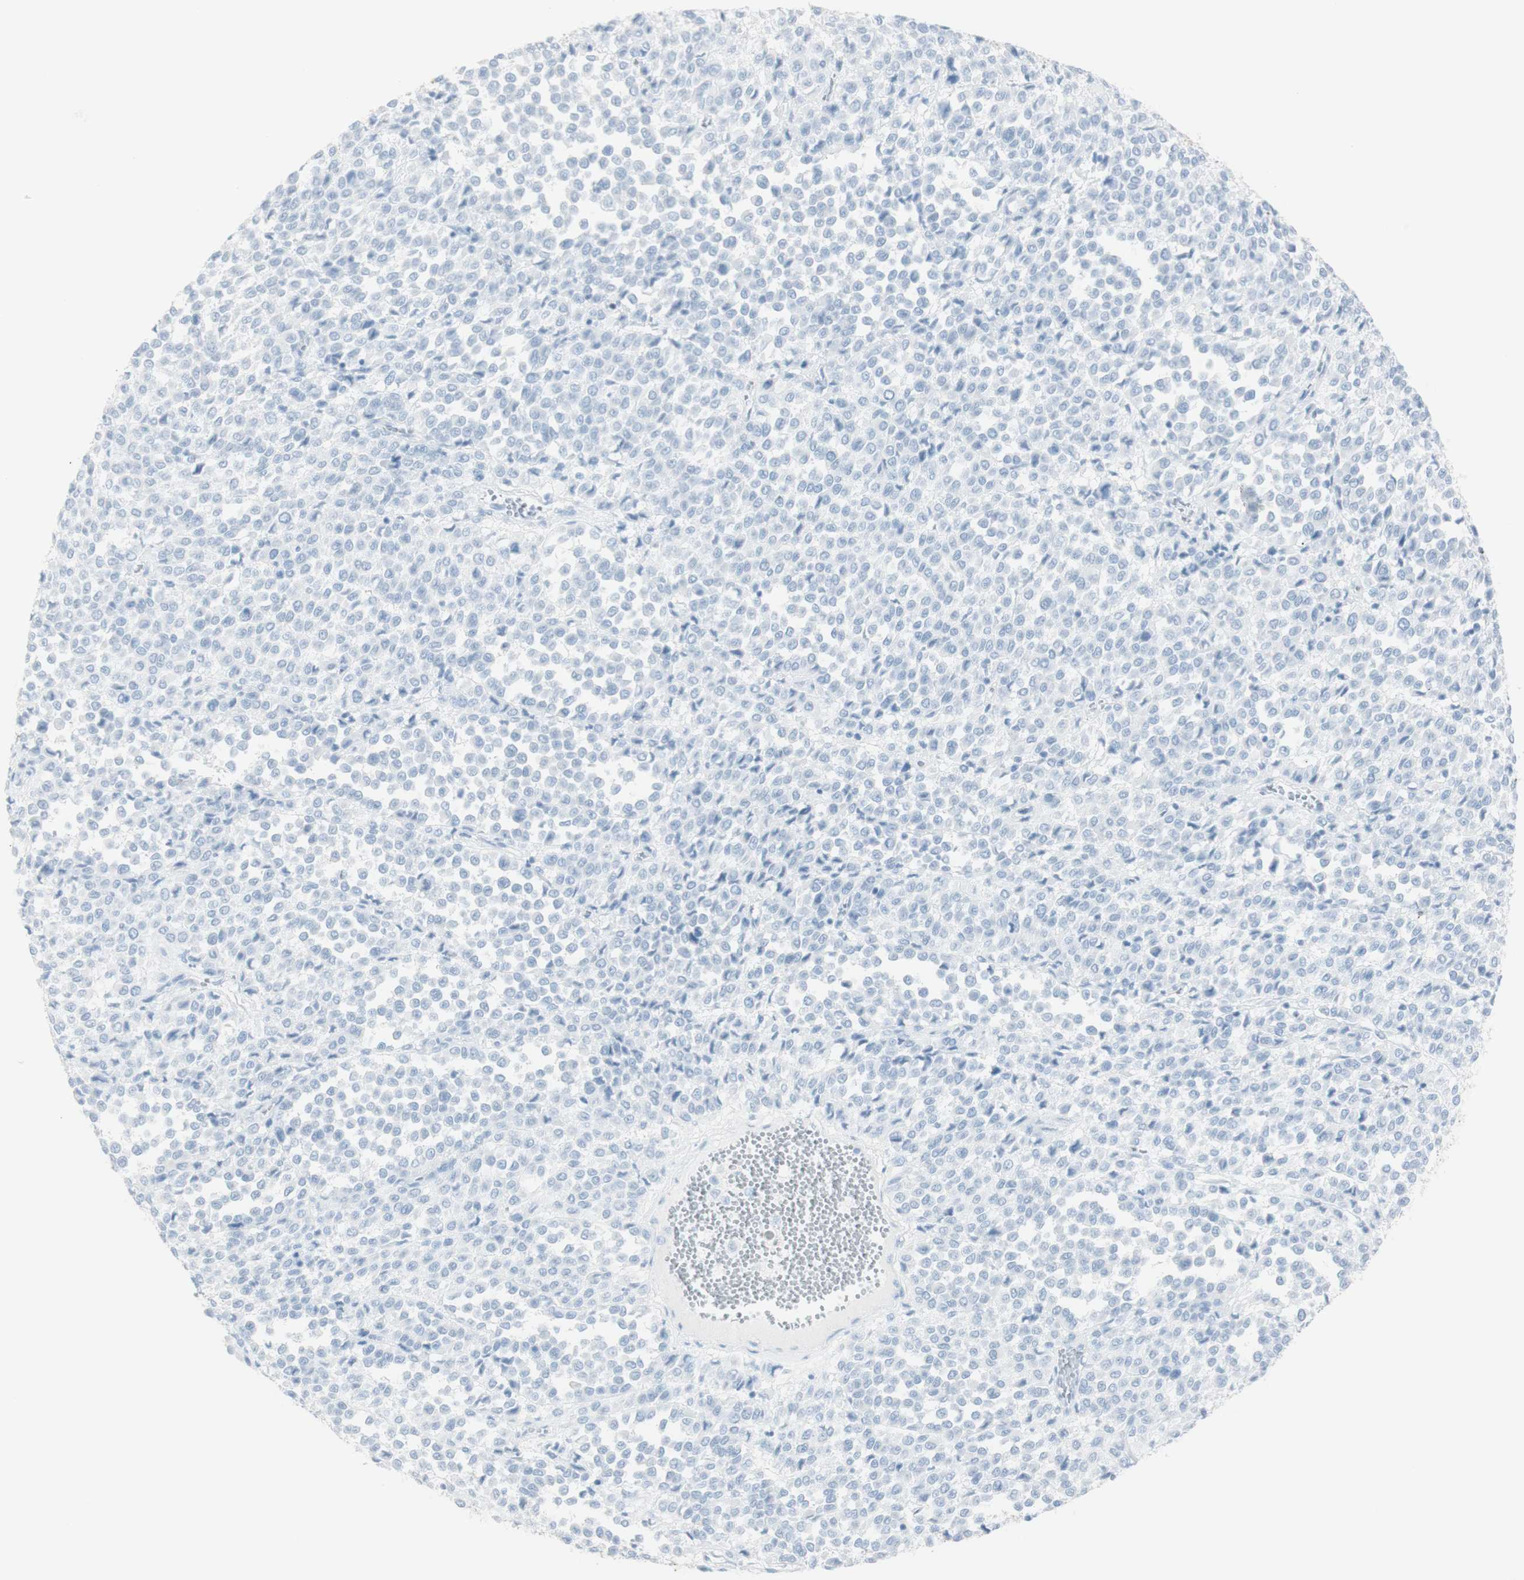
{"staining": {"intensity": "negative", "quantity": "none", "location": "none"}, "tissue": "melanoma", "cell_type": "Tumor cells", "image_type": "cancer", "snomed": [{"axis": "morphology", "description": "Malignant melanoma, Metastatic site"}, {"axis": "topography", "description": "Pancreas"}], "caption": "Immunohistochemistry (IHC) image of neoplastic tissue: human malignant melanoma (metastatic site) stained with DAB reveals no significant protein staining in tumor cells.", "gene": "NAPSA", "patient": {"sex": "female", "age": 30}}